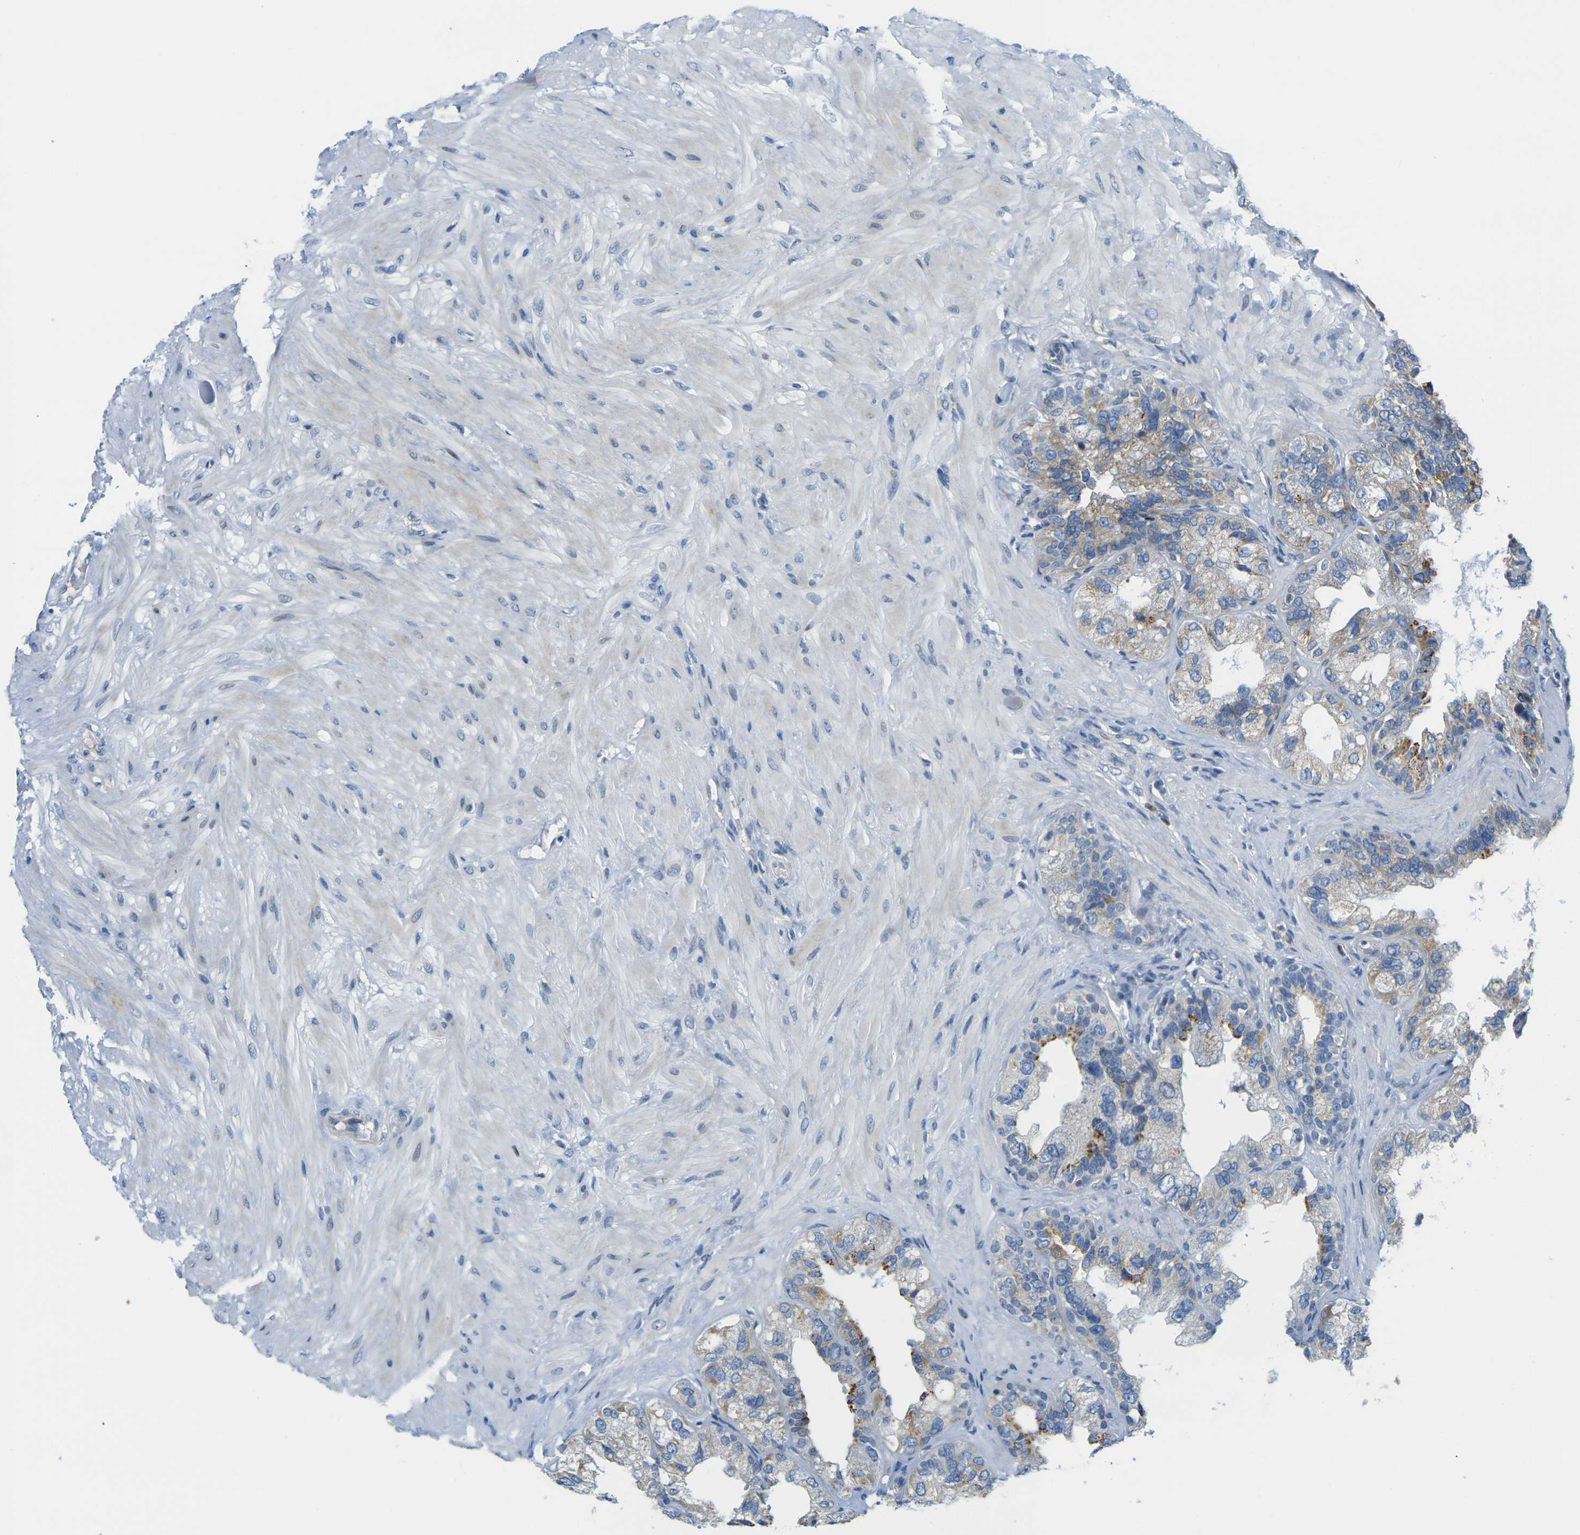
{"staining": {"intensity": "moderate", "quantity": "25%-75%", "location": "cytoplasmic/membranous"}, "tissue": "seminal vesicle", "cell_type": "Glandular cells", "image_type": "normal", "snomed": [{"axis": "morphology", "description": "Normal tissue, NOS"}, {"axis": "topography", "description": "Seminal veicle"}], "caption": "High-power microscopy captured an immunohistochemistry micrograph of normal seminal vesicle, revealing moderate cytoplasmic/membranous staining in about 25%-75% of glandular cells. Ihc stains the protein in brown and the nuclei are stained blue.", "gene": "OTOF", "patient": {"sex": "male", "age": 68}}